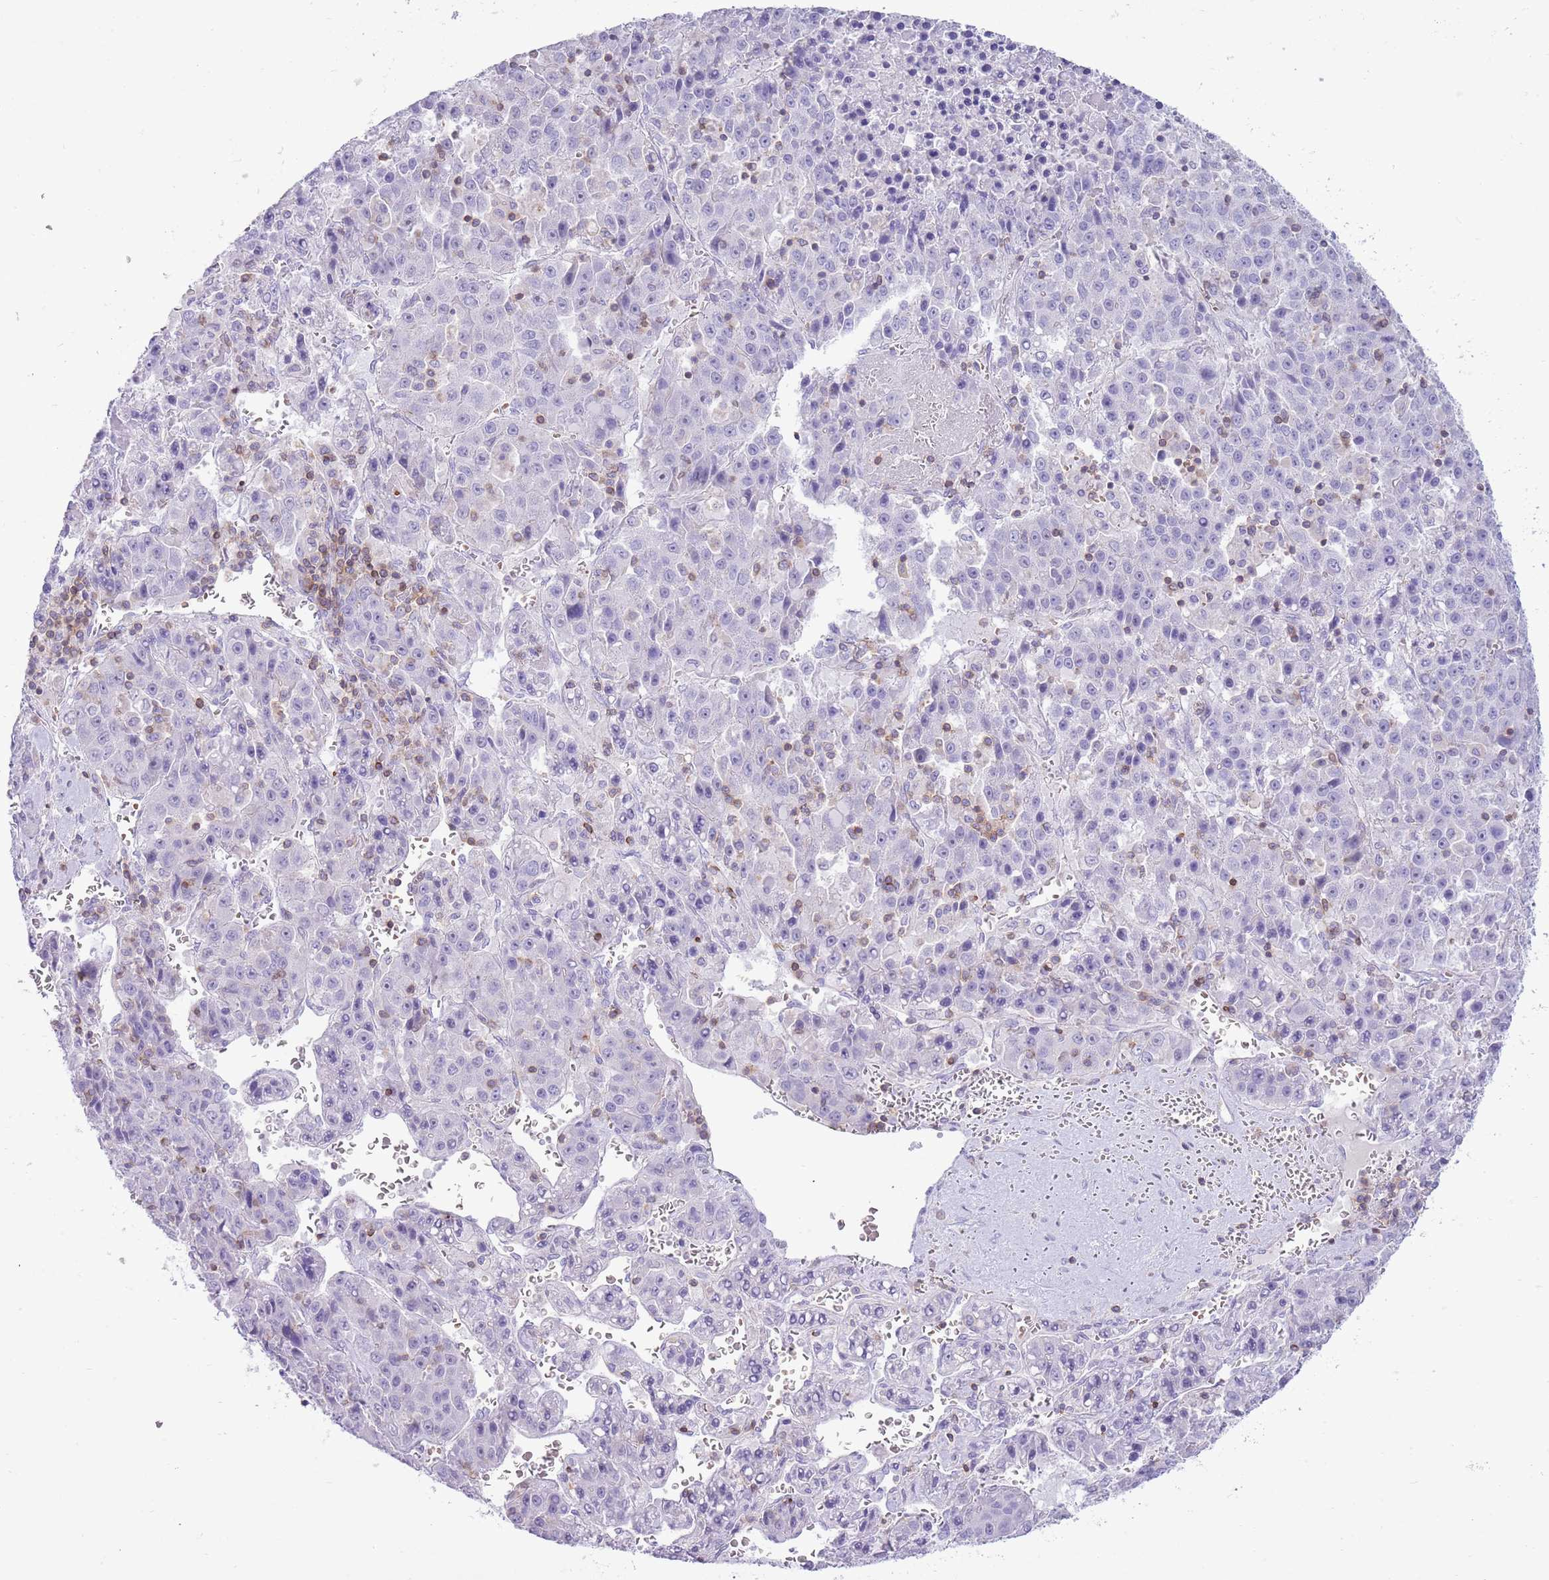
{"staining": {"intensity": "negative", "quantity": "none", "location": "none"}, "tissue": "liver cancer", "cell_type": "Tumor cells", "image_type": "cancer", "snomed": [{"axis": "morphology", "description": "Carcinoma, Hepatocellular, NOS"}, {"axis": "topography", "description": "Liver"}], "caption": "Immunohistochemistry (IHC) of liver hepatocellular carcinoma reveals no staining in tumor cells.", "gene": "OR4Q3", "patient": {"sex": "female", "age": 53}}